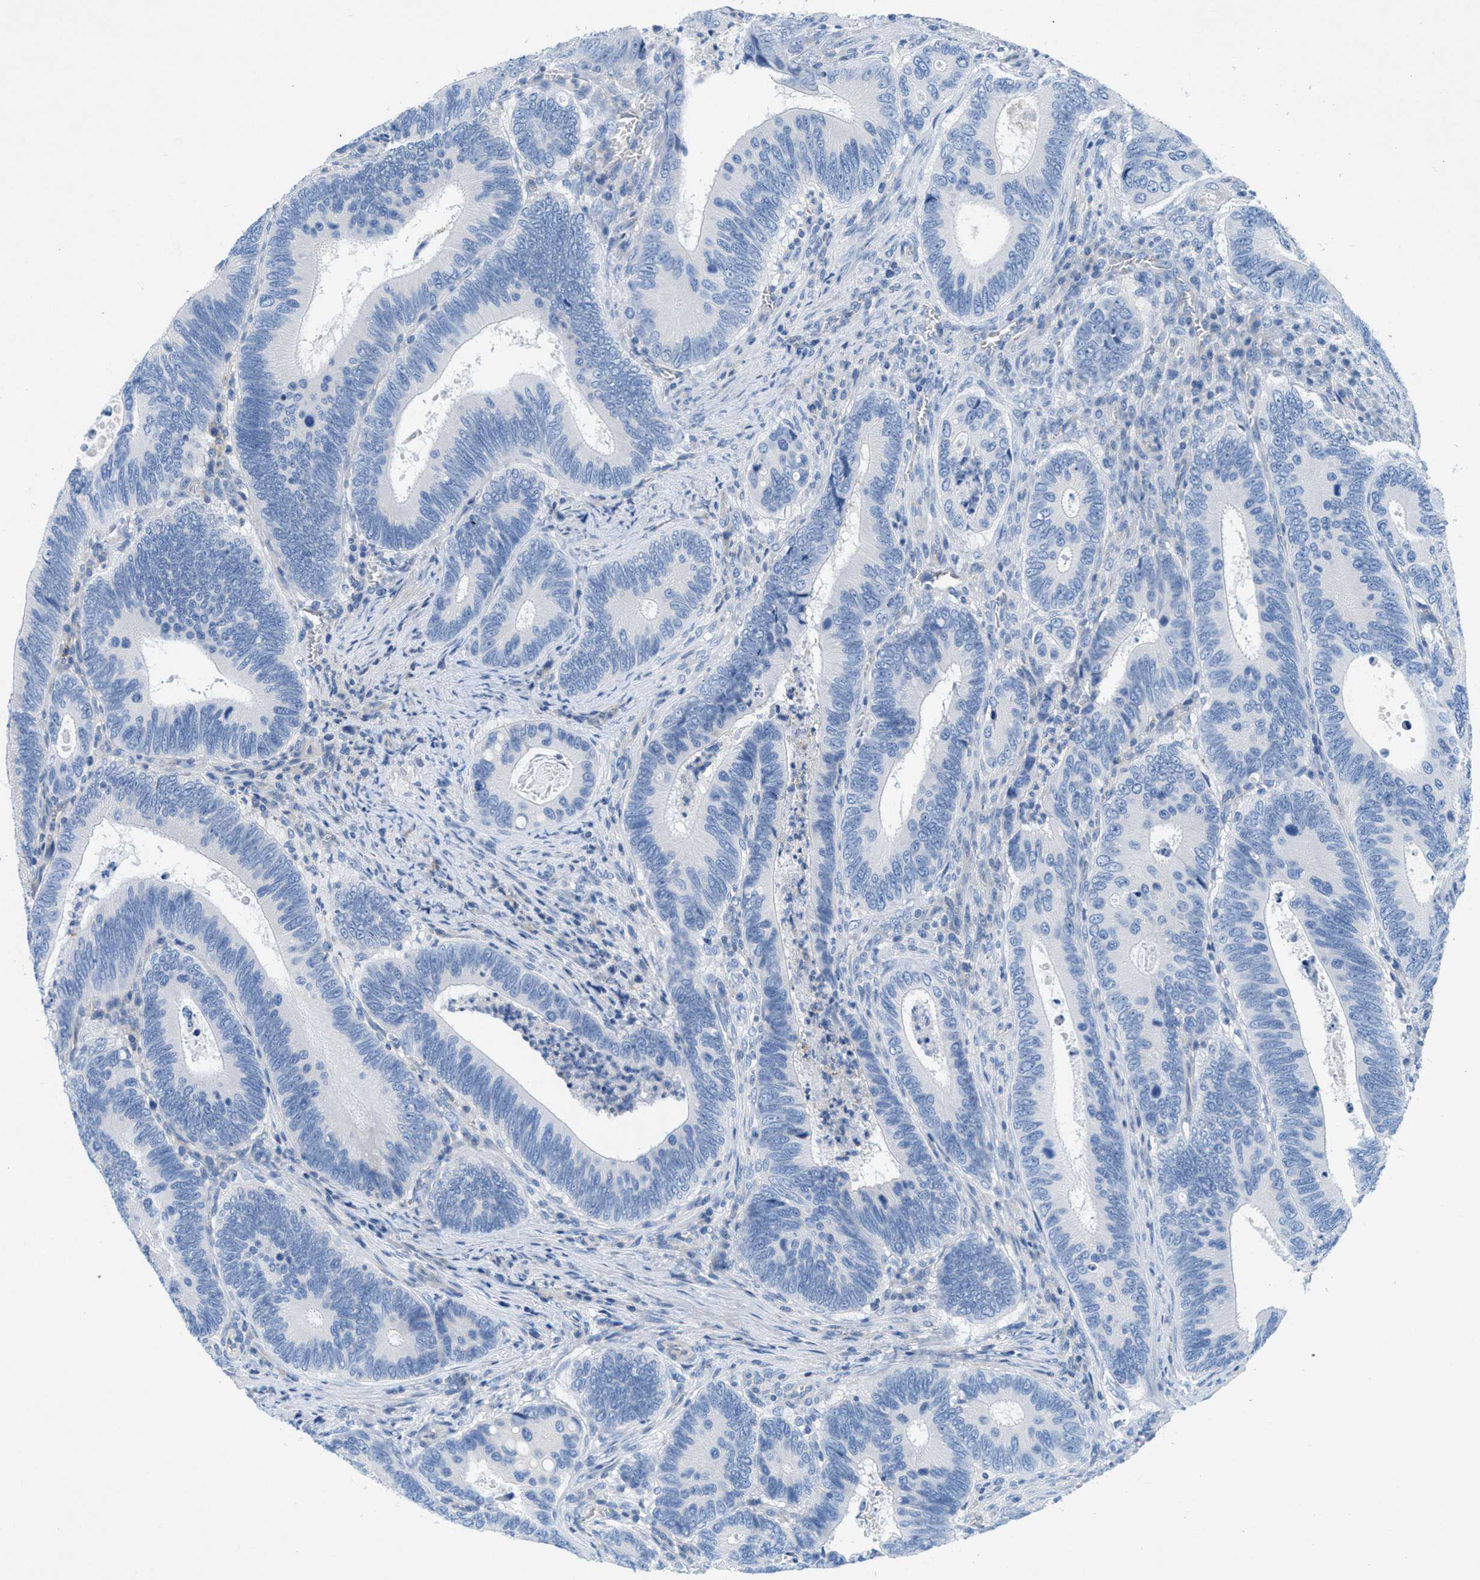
{"staining": {"intensity": "negative", "quantity": "none", "location": "none"}, "tissue": "colorectal cancer", "cell_type": "Tumor cells", "image_type": "cancer", "snomed": [{"axis": "morphology", "description": "Inflammation, NOS"}, {"axis": "morphology", "description": "Adenocarcinoma, NOS"}, {"axis": "topography", "description": "Colon"}], "caption": "The immunohistochemistry (IHC) histopathology image has no significant staining in tumor cells of colorectal adenocarcinoma tissue.", "gene": "GALNT17", "patient": {"sex": "male", "age": 72}}